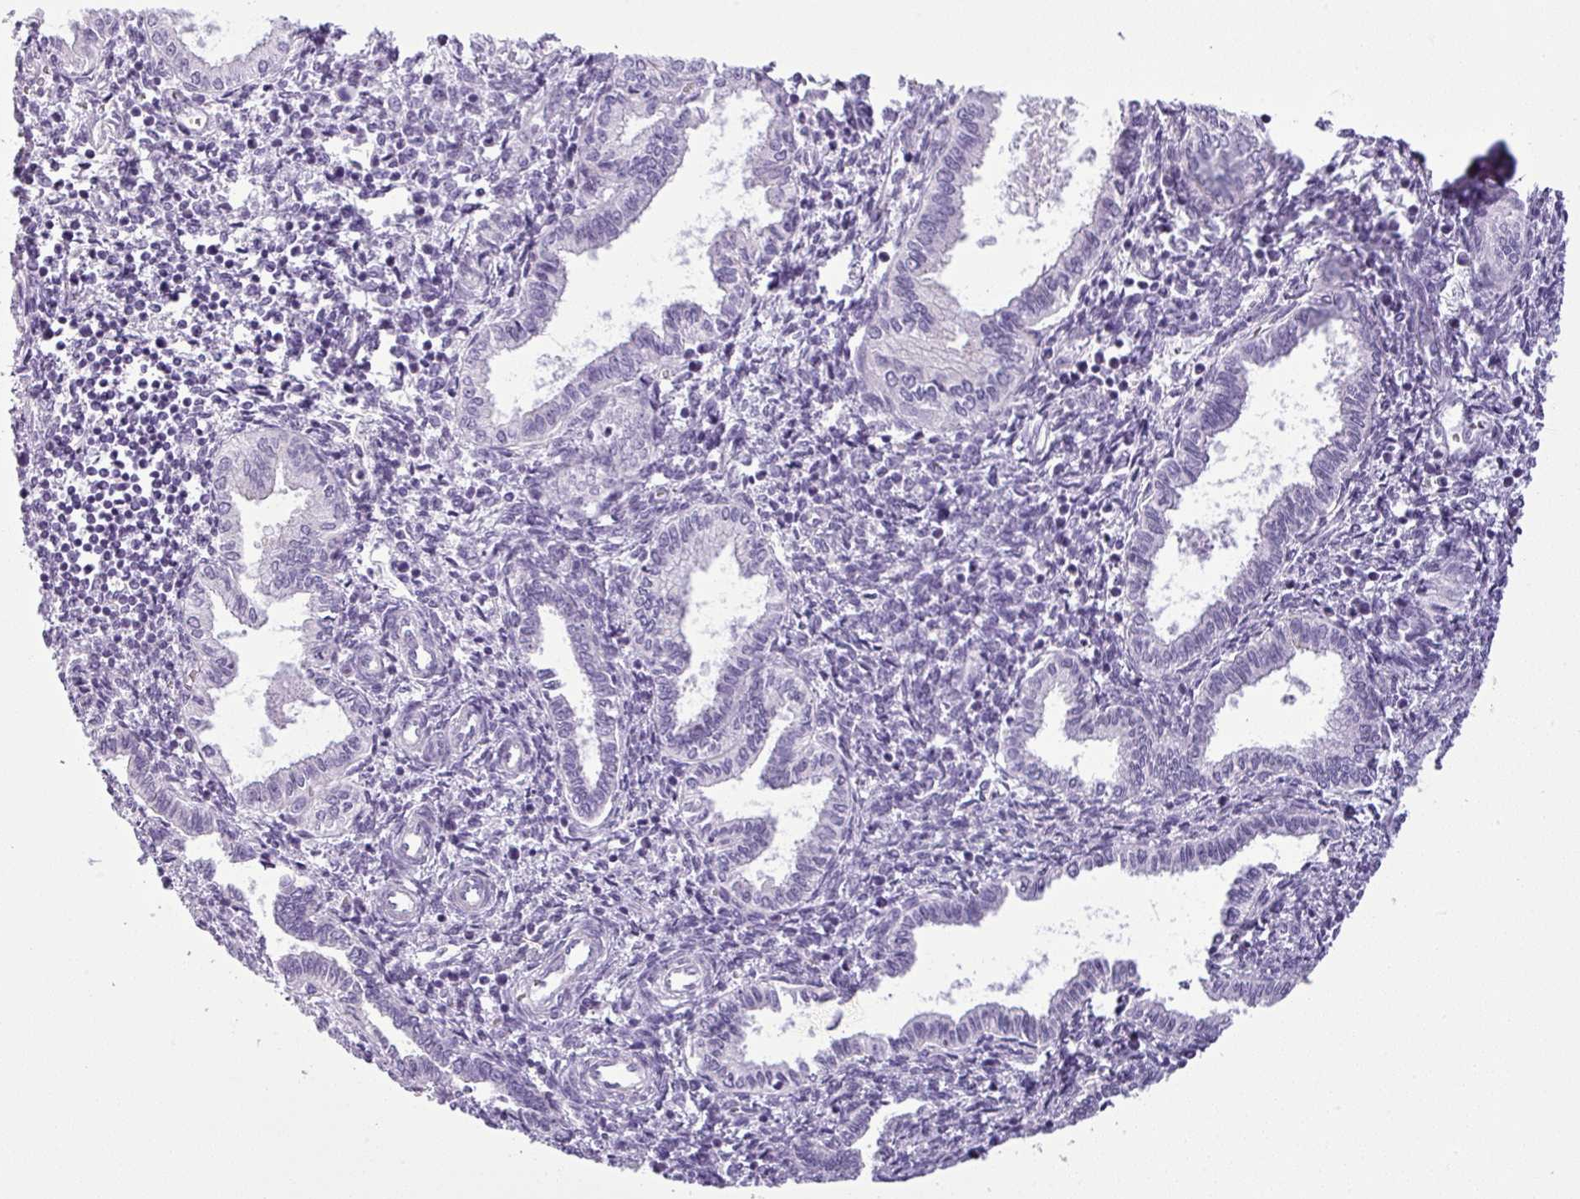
{"staining": {"intensity": "negative", "quantity": "none", "location": "none"}, "tissue": "endometrium", "cell_type": "Cells in endometrial stroma", "image_type": "normal", "snomed": [{"axis": "morphology", "description": "Normal tissue, NOS"}, {"axis": "topography", "description": "Endometrium"}], "caption": "Immunohistochemistry image of normal endometrium: endometrium stained with DAB exhibits no significant protein expression in cells in endometrial stroma.", "gene": "CDH16", "patient": {"sex": "female", "age": 37}}